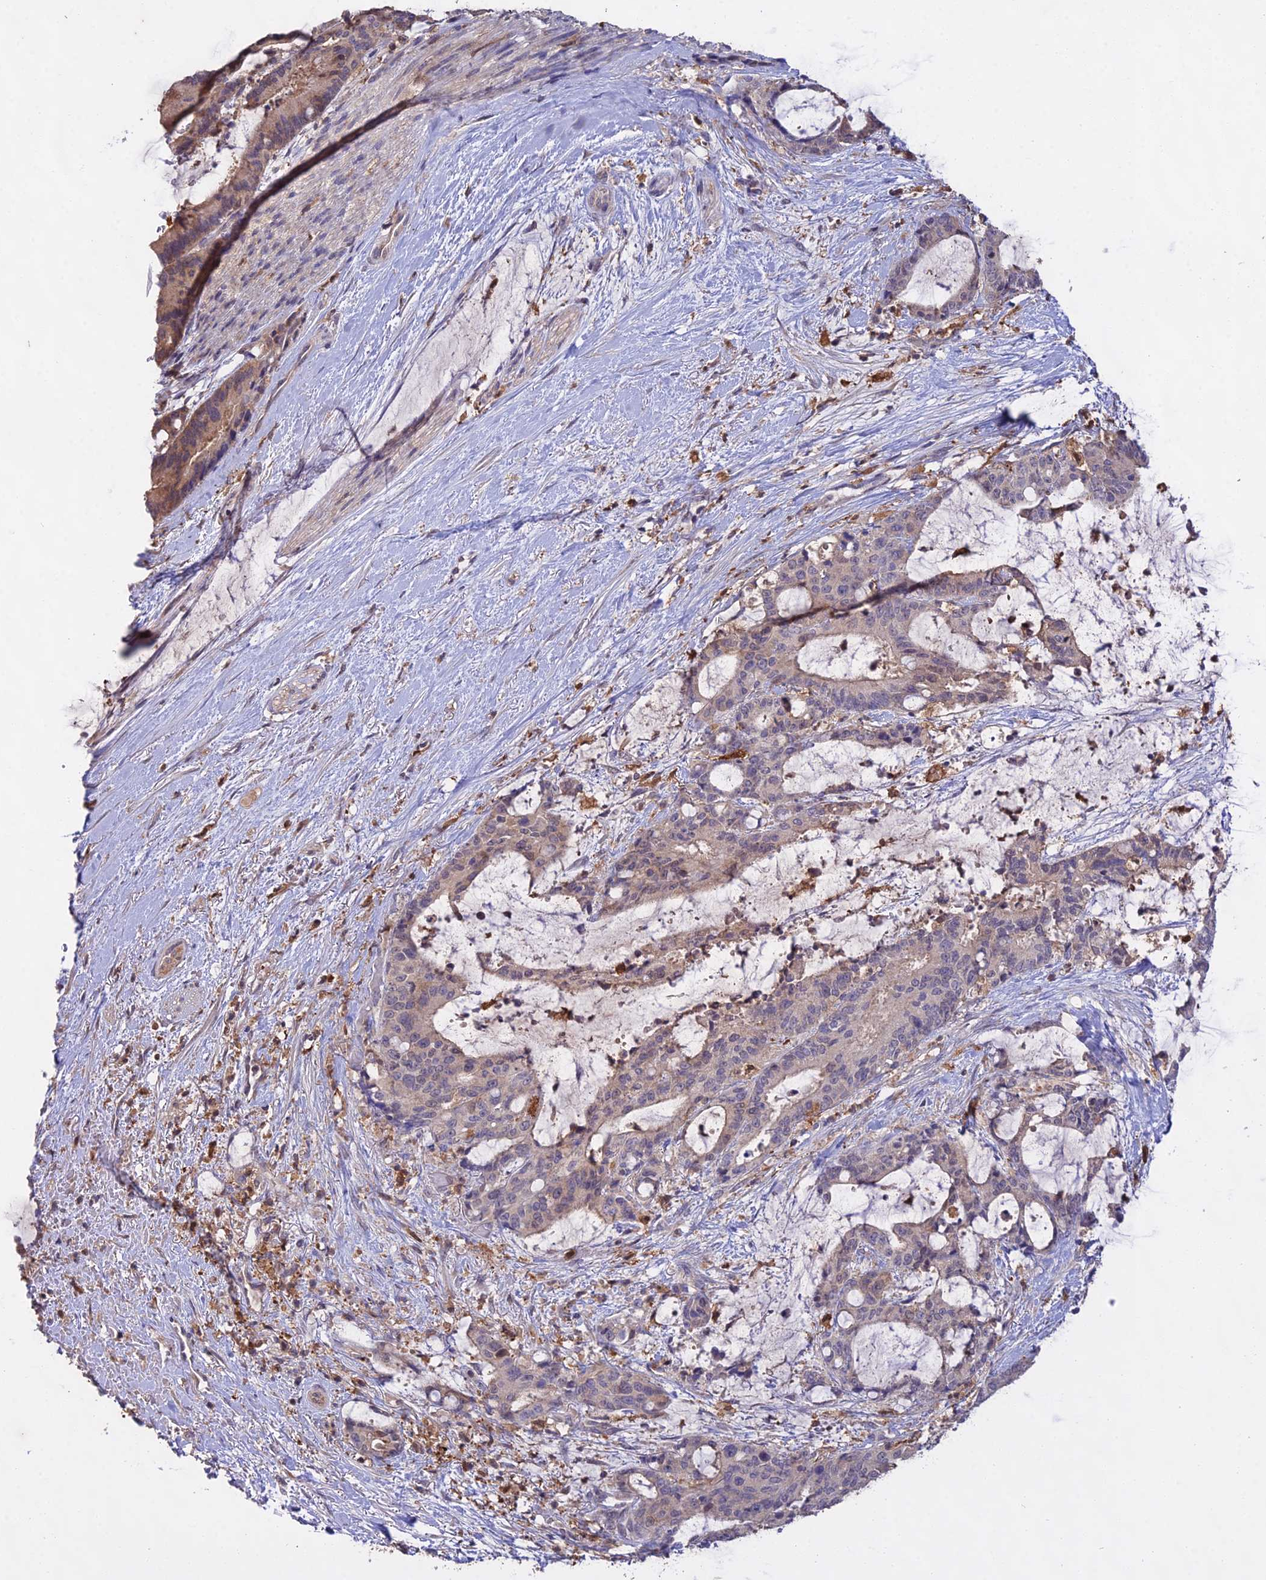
{"staining": {"intensity": "weak", "quantity": "<25%", "location": "cytoplasmic/membranous"}, "tissue": "liver cancer", "cell_type": "Tumor cells", "image_type": "cancer", "snomed": [{"axis": "morphology", "description": "Normal tissue, NOS"}, {"axis": "morphology", "description": "Cholangiocarcinoma"}, {"axis": "topography", "description": "Liver"}, {"axis": "topography", "description": "Peripheral nerve tissue"}], "caption": "This is an immunohistochemistry photomicrograph of human liver cancer. There is no positivity in tumor cells.", "gene": "FBP1", "patient": {"sex": "female", "age": 73}}